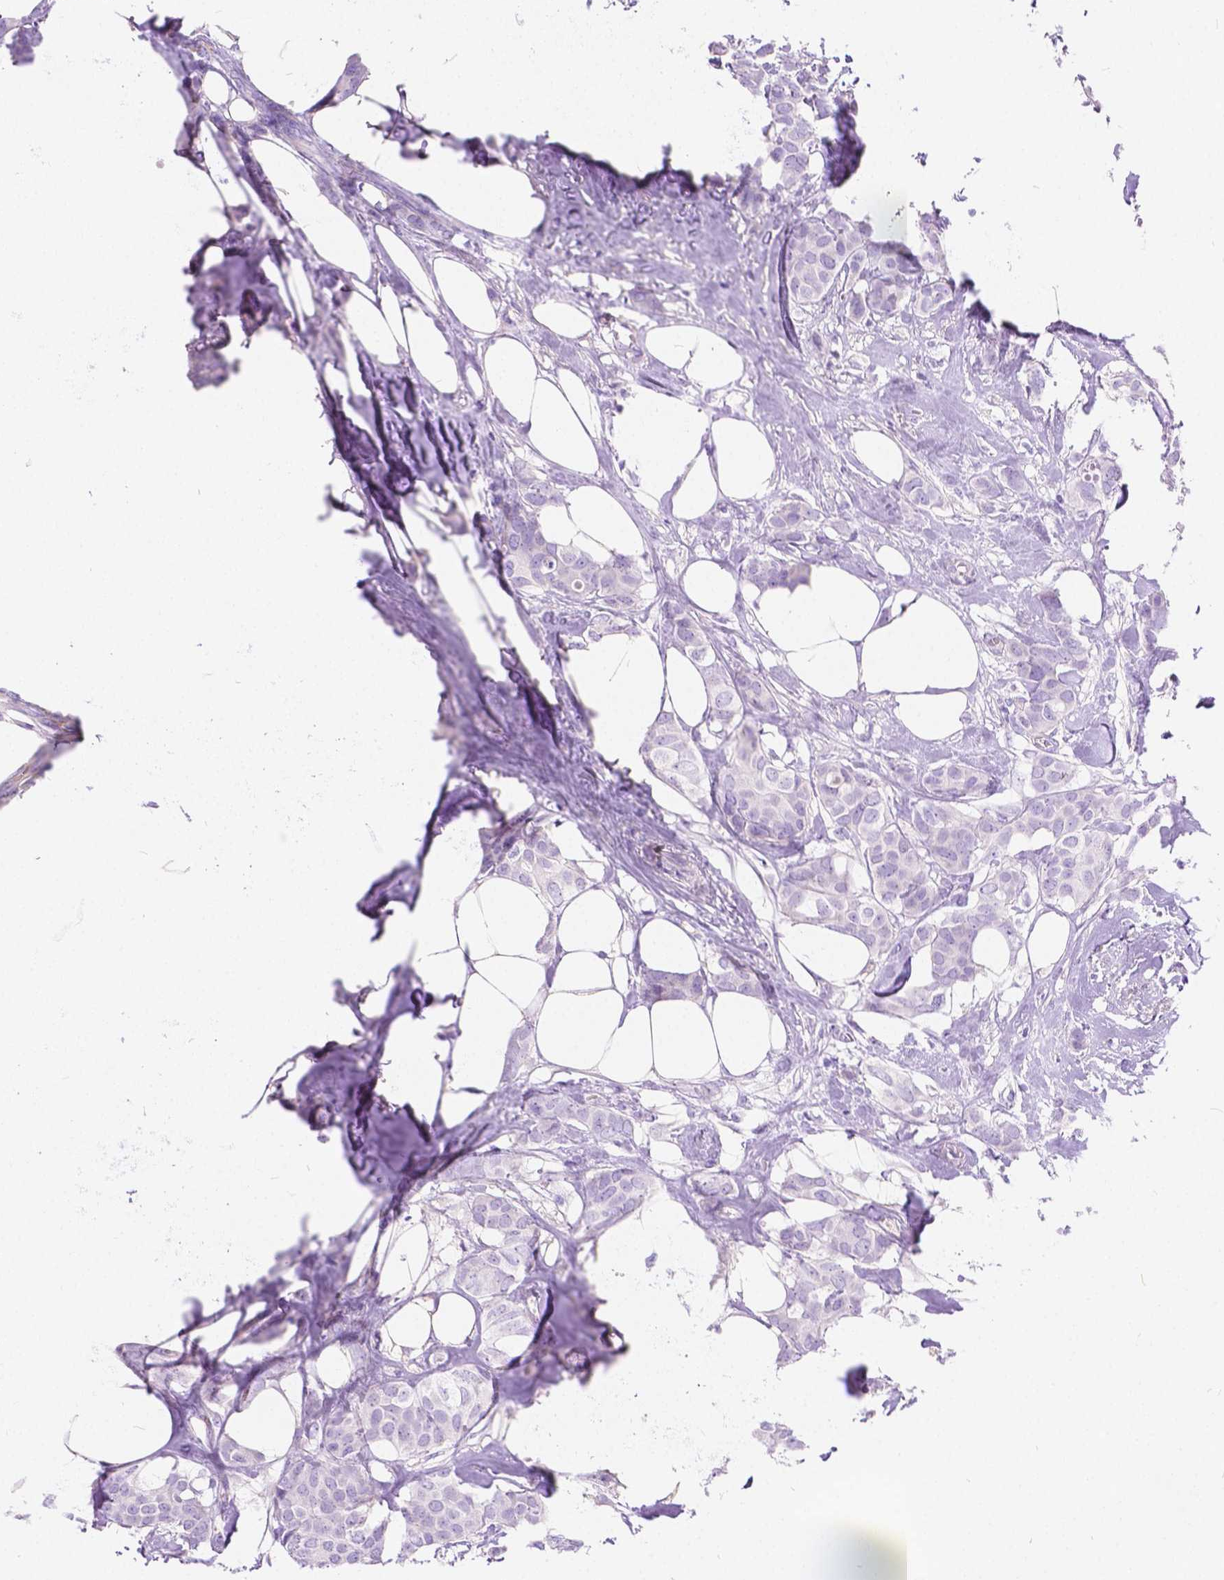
{"staining": {"intensity": "negative", "quantity": "none", "location": "none"}, "tissue": "breast cancer", "cell_type": "Tumor cells", "image_type": "cancer", "snomed": [{"axis": "morphology", "description": "Duct carcinoma"}, {"axis": "topography", "description": "Breast"}], "caption": "Breast cancer (invasive ductal carcinoma) was stained to show a protein in brown. There is no significant positivity in tumor cells.", "gene": "CHRM1", "patient": {"sex": "female", "age": 62}}